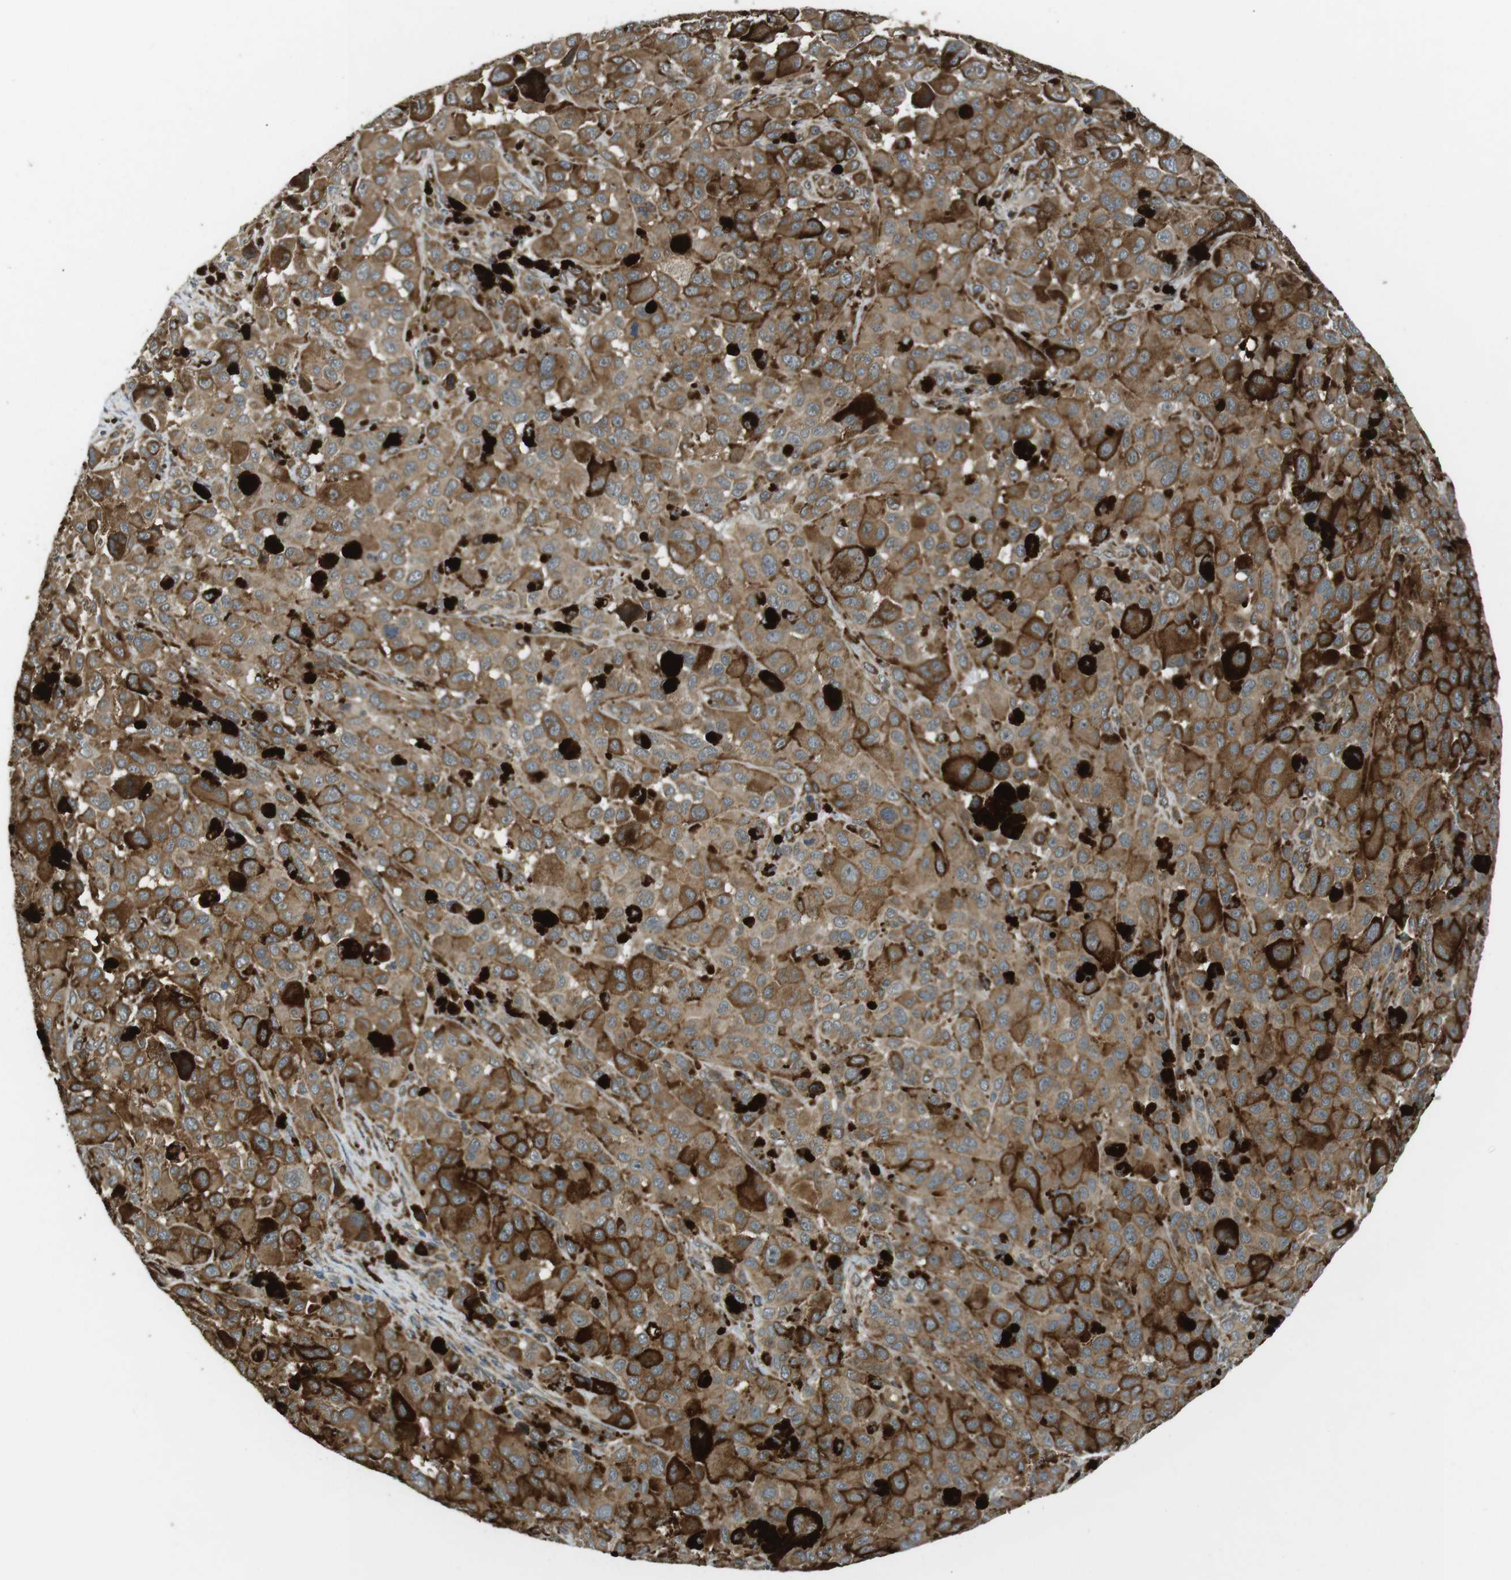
{"staining": {"intensity": "moderate", "quantity": ">75%", "location": "cytoplasmic/membranous"}, "tissue": "melanoma", "cell_type": "Tumor cells", "image_type": "cancer", "snomed": [{"axis": "morphology", "description": "Malignant melanoma, NOS"}, {"axis": "topography", "description": "Skin"}], "caption": "Moderate cytoplasmic/membranous staining for a protein is identified in about >75% of tumor cells of melanoma using IHC.", "gene": "IFFO2", "patient": {"sex": "male", "age": 96}}